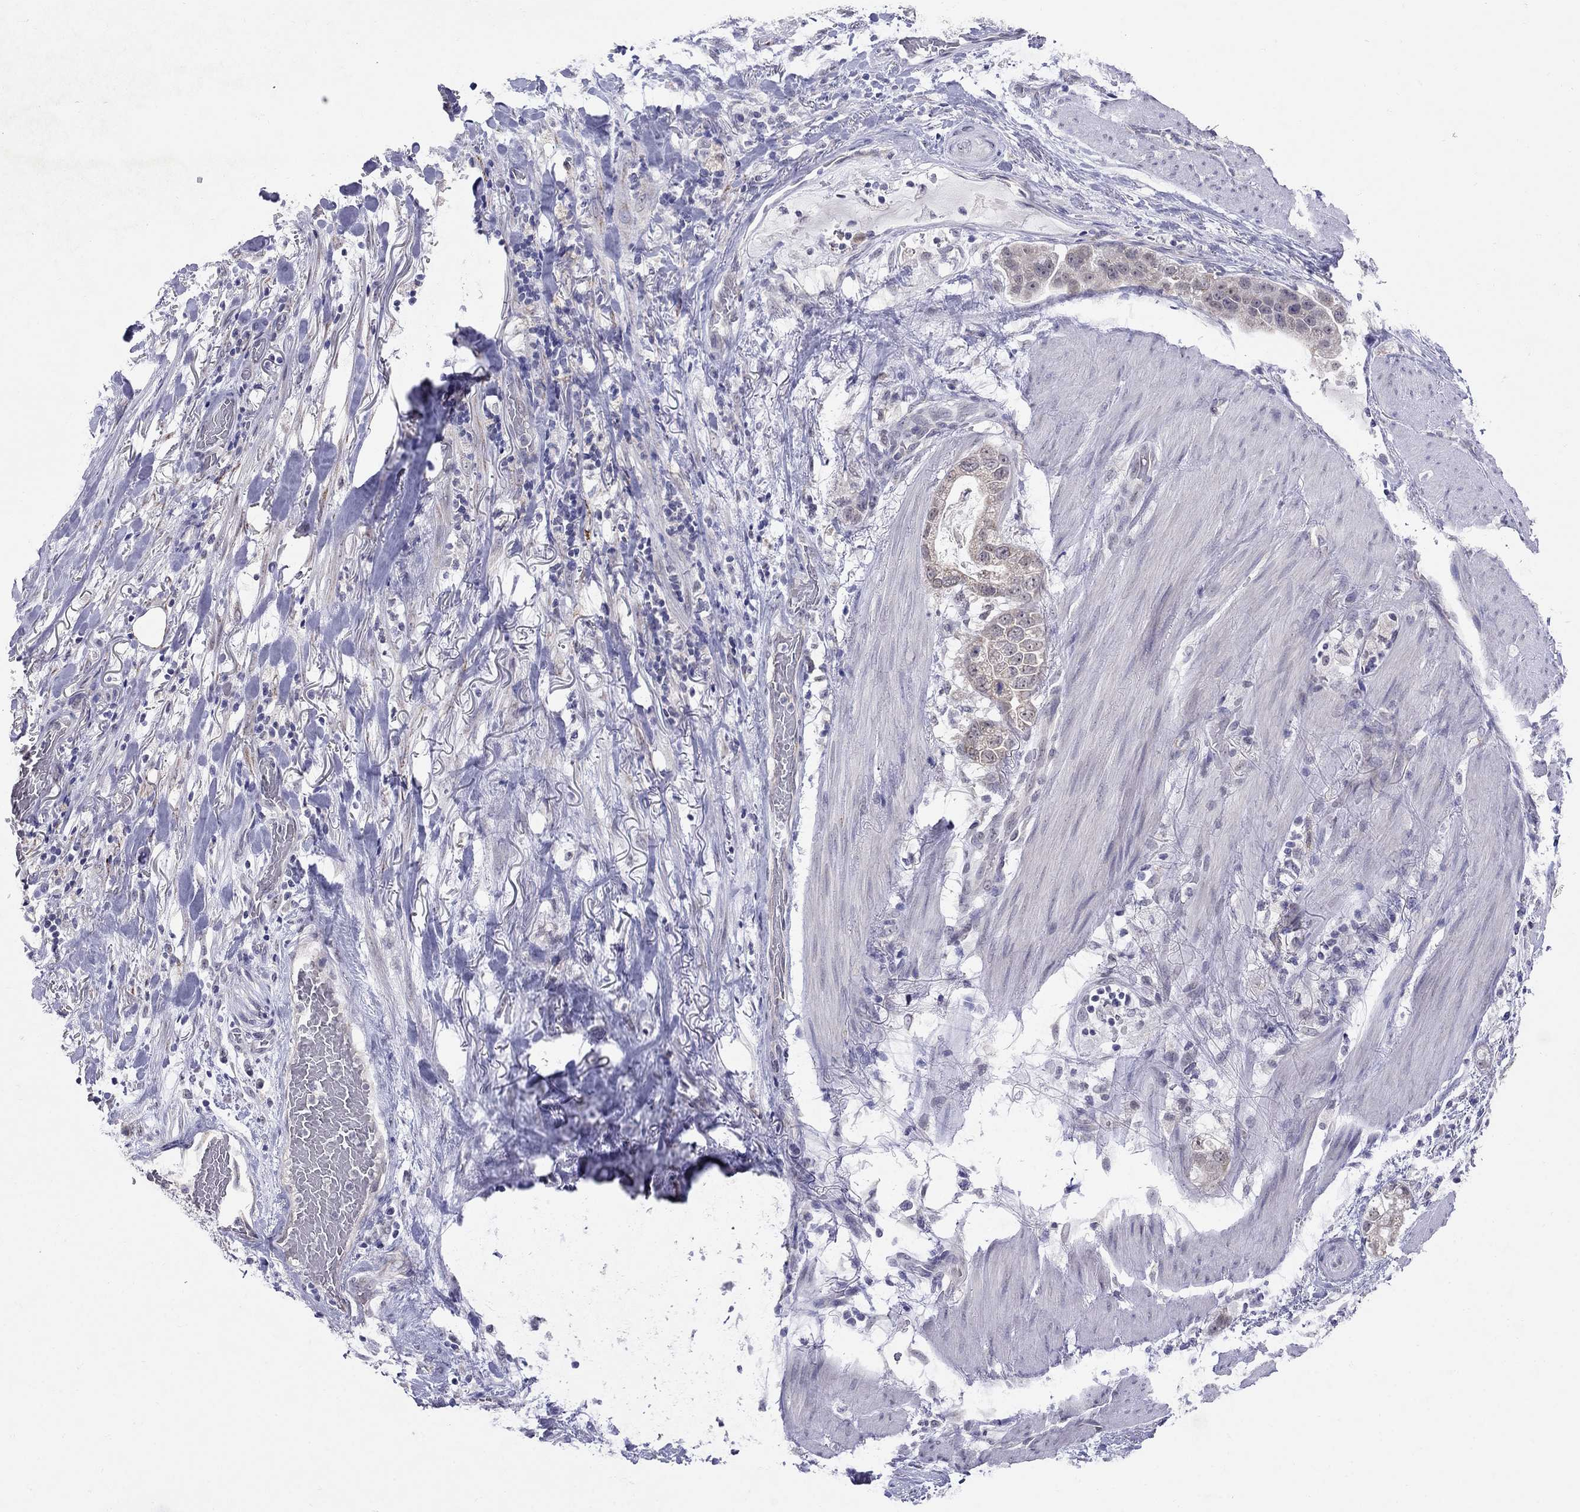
{"staining": {"intensity": "moderate", "quantity": "<25%", "location": "cytoplasmic/membranous"}, "tissue": "stomach cancer", "cell_type": "Tumor cells", "image_type": "cancer", "snomed": [{"axis": "morphology", "description": "Adenocarcinoma, NOS"}, {"axis": "topography", "description": "Stomach"}], "caption": "Protein expression analysis of adenocarcinoma (stomach) displays moderate cytoplasmic/membranous staining in about <25% of tumor cells. (DAB (3,3'-diaminobenzidine) IHC, brown staining for protein, blue staining for nuclei).", "gene": "MYO3B", "patient": {"sex": "male", "age": 59}}